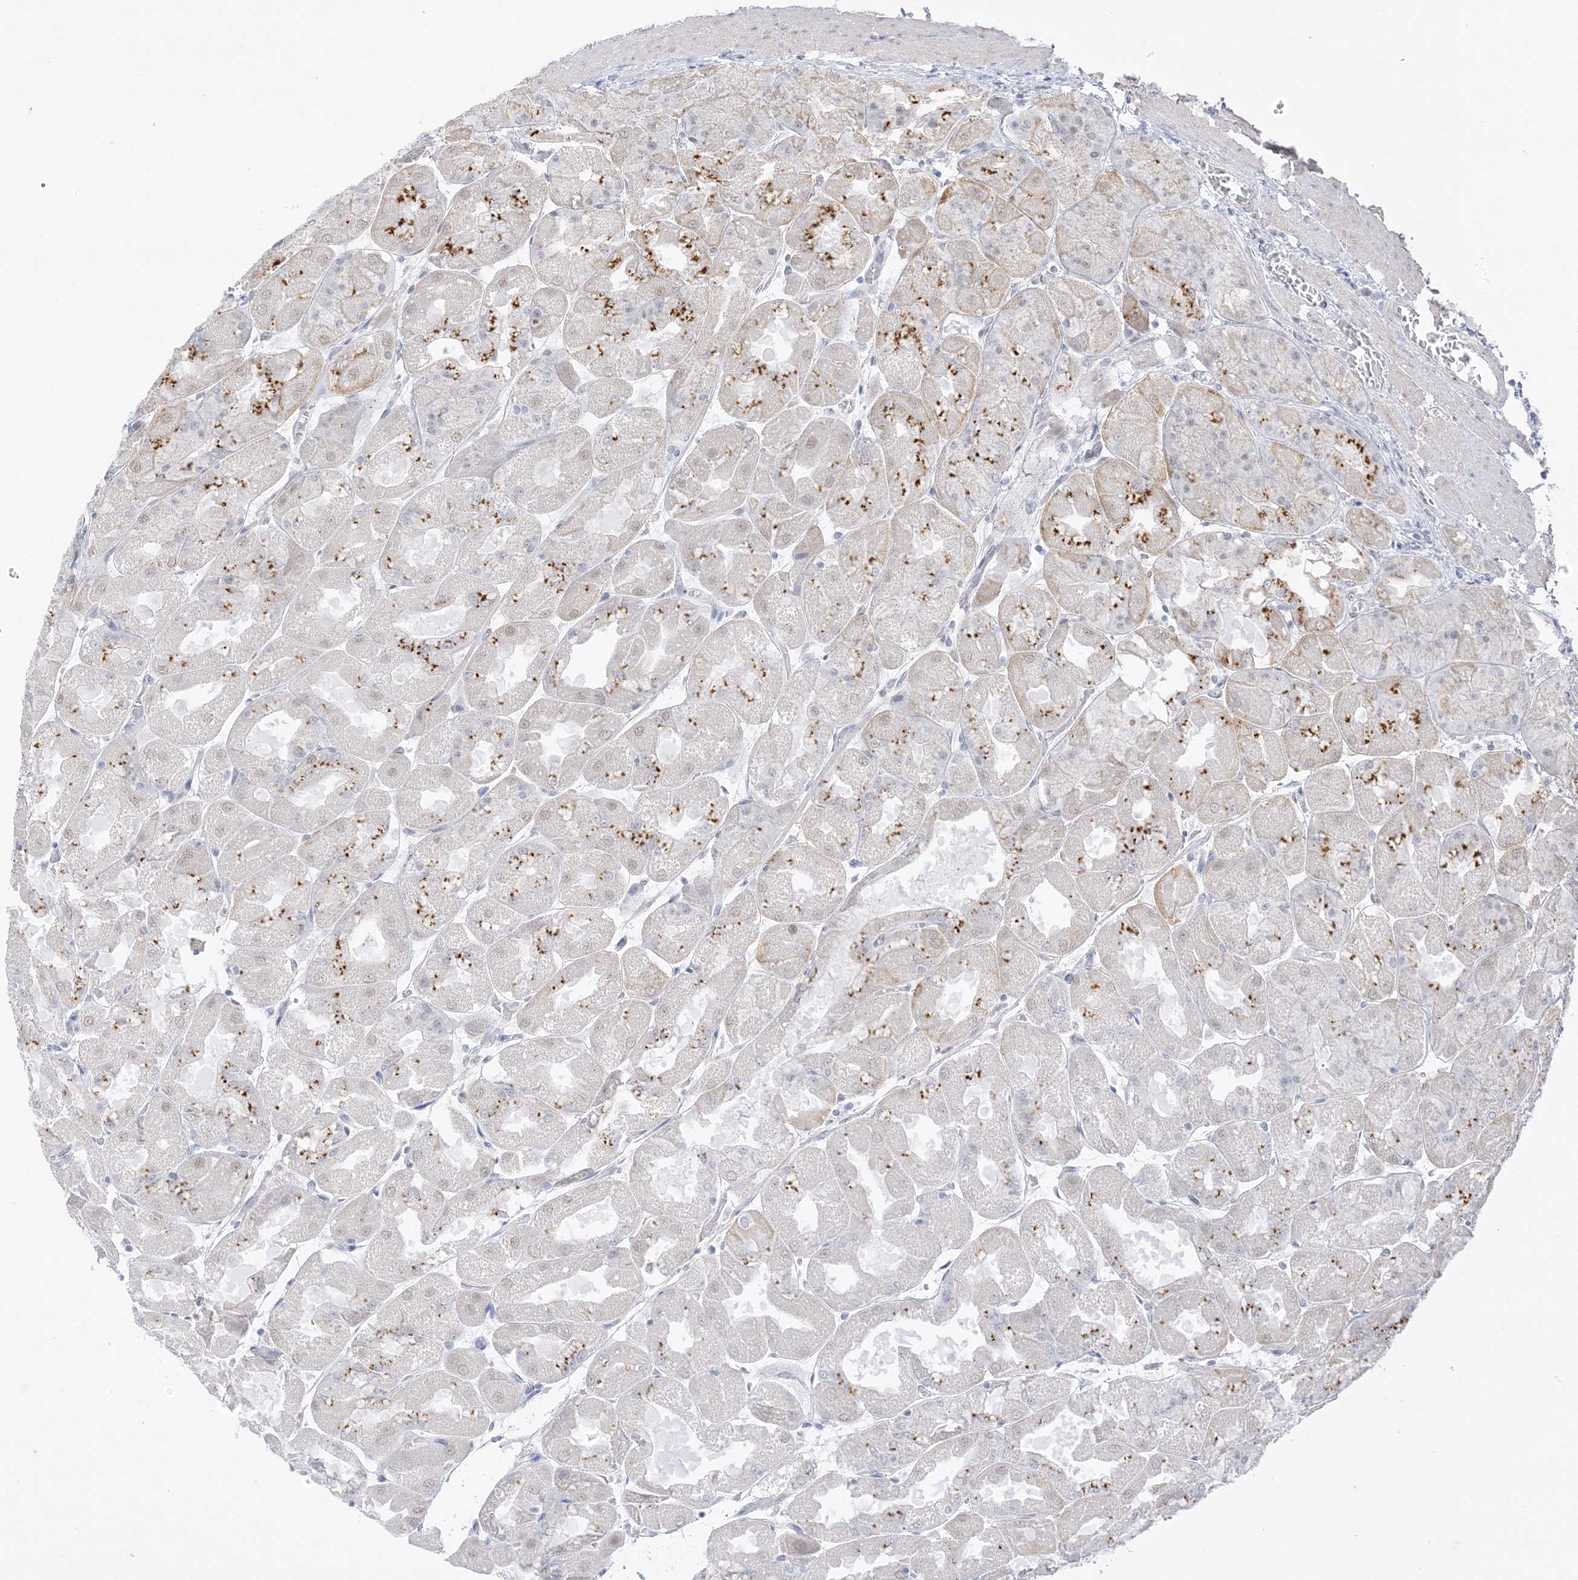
{"staining": {"intensity": "strong", "quantity": "<25%", "location": "cytoplasmic/membranous"}, "tissue": "stomach", "cell_type": "Glandular cells", "image_type": "normal", "snomed": [{"axis": "morphology", "description": "Normal tissue, NOS"}, {"axis": "topography", "description": "Stomach"}], "caption": "Immunohistochemical staining of unremarkable human stomach displays <25% levels of strong cytoplasmic/membranous protein staining in approximately <25% of glandular cells.", "gene": "MSL3", "patient": {"sex": "female", "age": 61}}